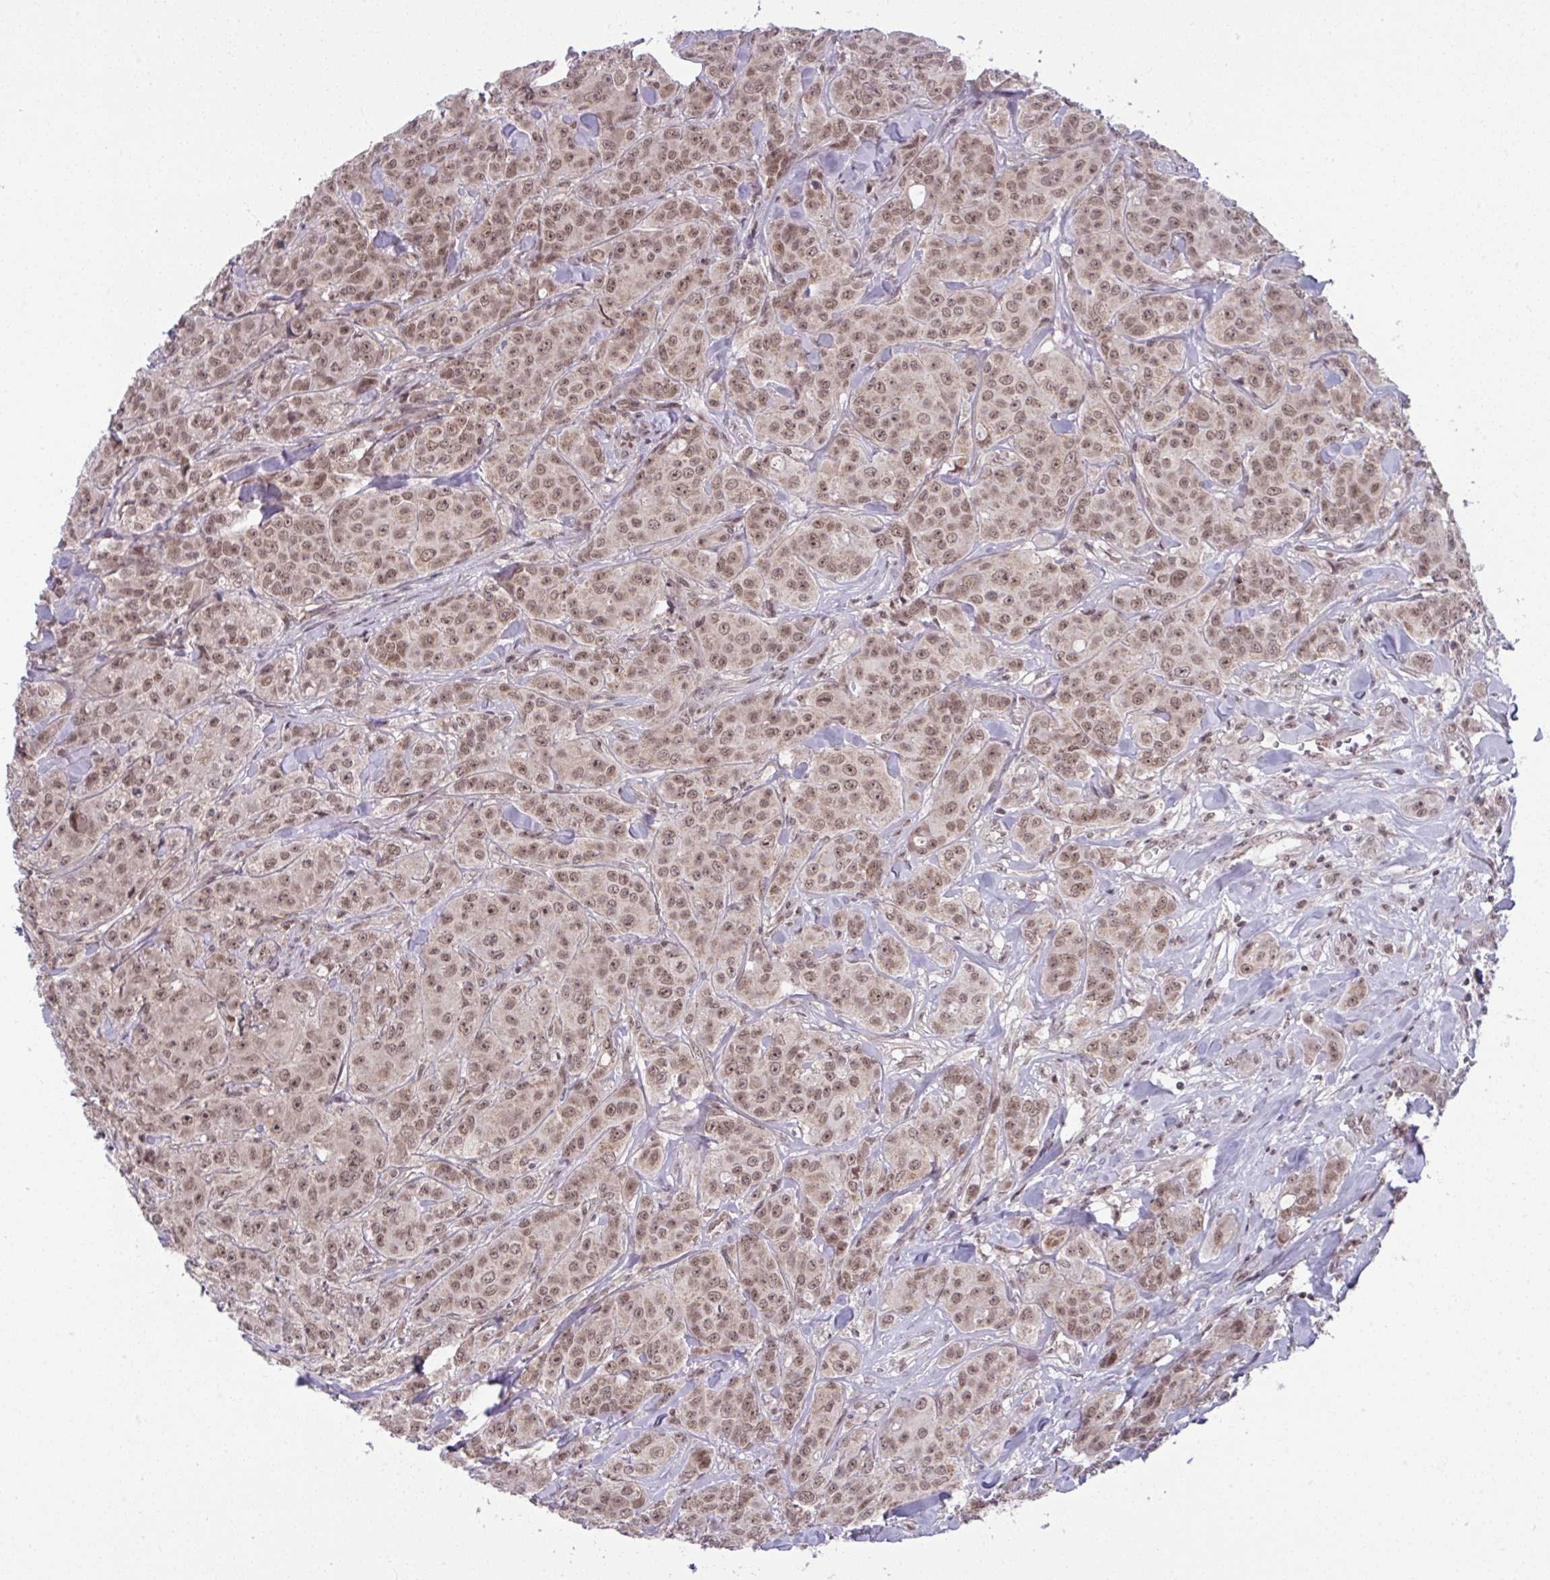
{"staining": {"intensity": "moderate", "quantity": ">75%", "location": "cytoplasmic/membranous,nuclear"}, "tissue": "breast cancer", "cell_type": "Tumor cells", "image_type": "cancer", "snomed": [{"axis": "morphology", "description": "Normal tissue, NOS"}, {"axis": "morphology", "description": "Duct carcinoma"}, {"axis": "topography", "description": "Breast"}], "caption": "Breast invasive ductal carcinoma was stained to show a protein in brown. There is medium levels of moderate cytoplasmic/membranous and nuclear expression in about >75% of tumor cells. (Stains: DAB (3,3'-diaminobenzidine) in brown, nuclei in blue, Microscopy: brightfield microscopy at high magnification).", "gene": "KLF2", "patient": {"sex": "female", "age": 43}}